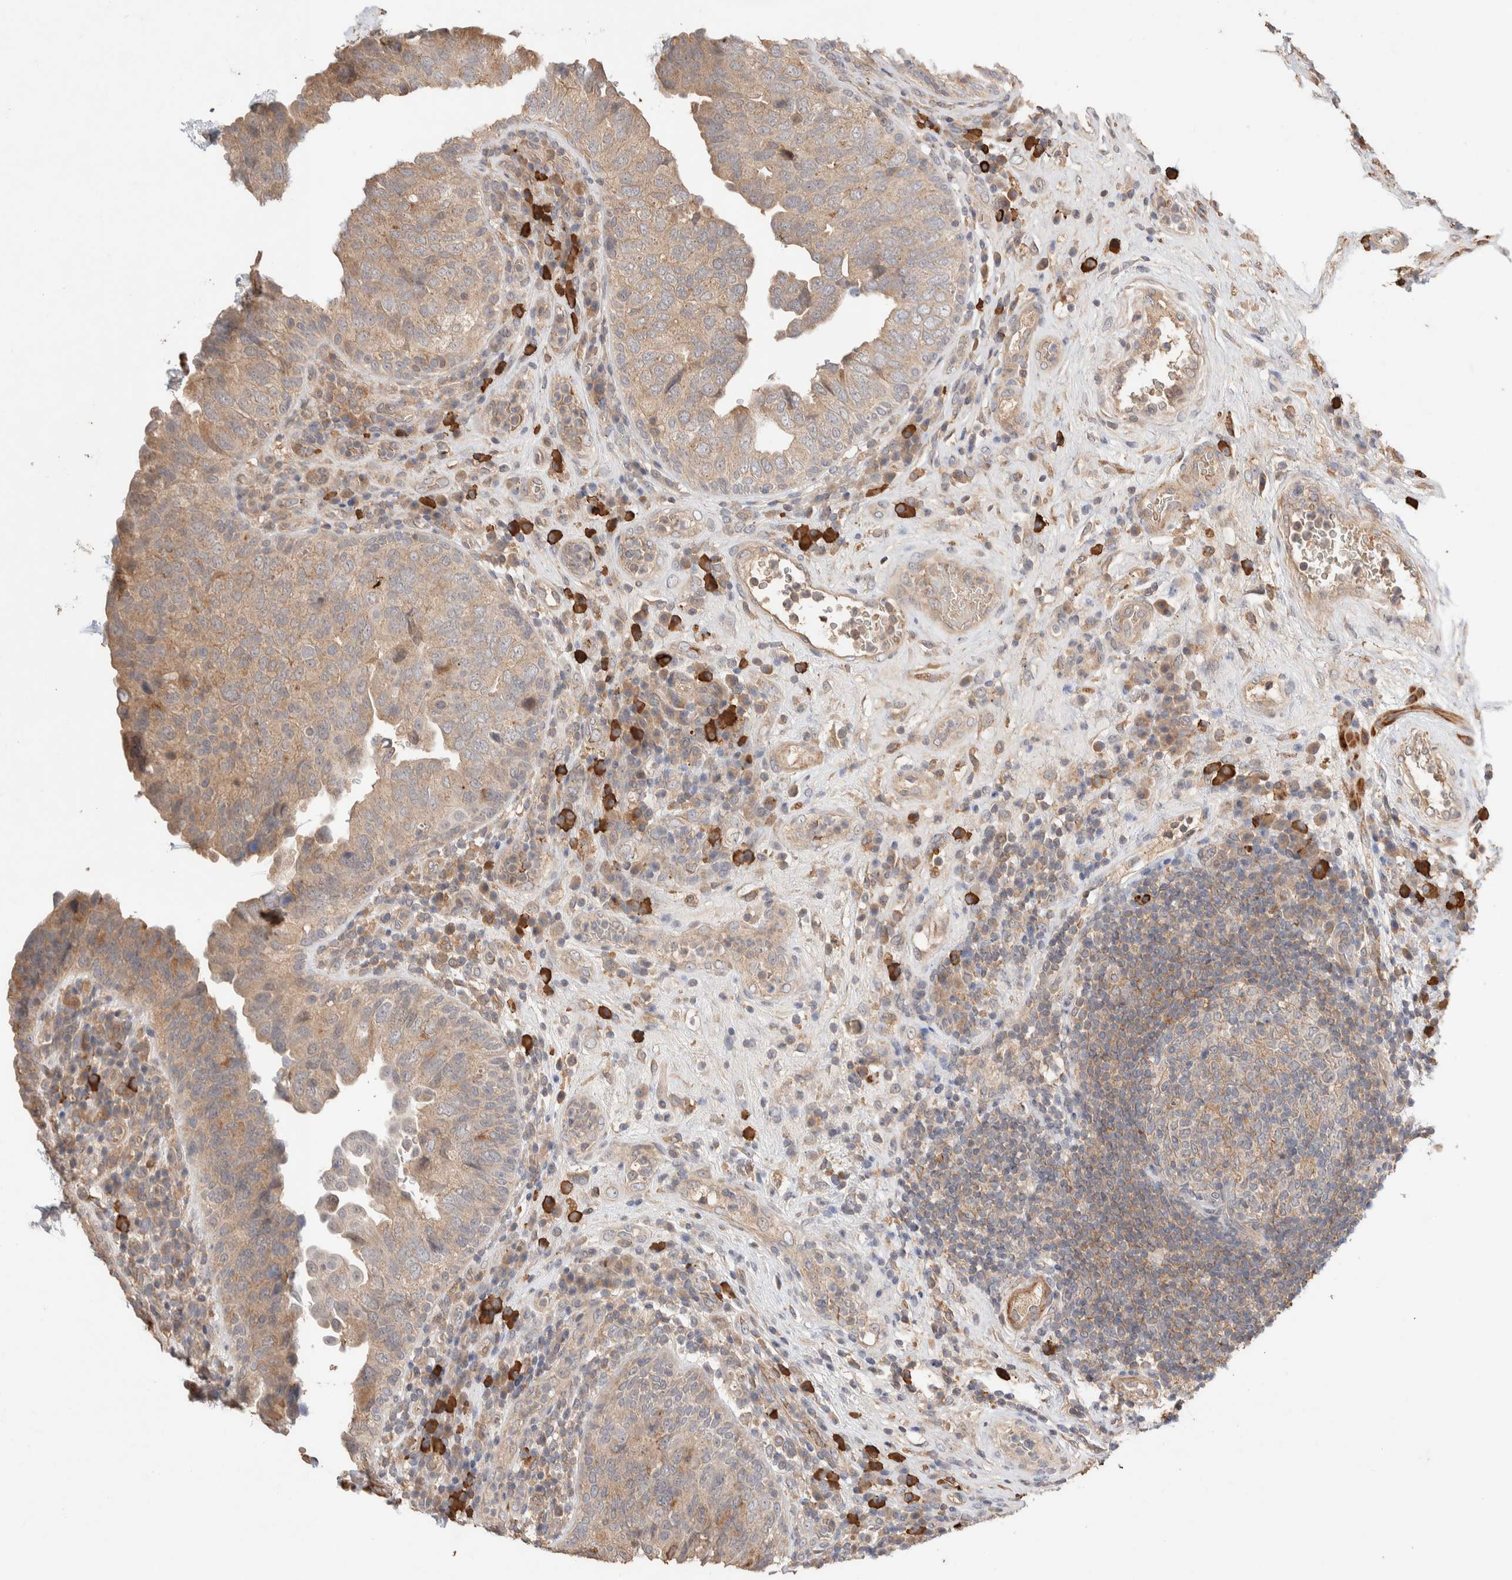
{"staining": {"intensity": "weak", "quantity": ">75%", "location": "cytoplasmic/membranous"}, "tissue": "urothelial cancer", "cell_type": "Tumor cells", "image_type": "cancer", "snomed": [{"axis": "morphology", "description": "Urothelial carcinoma, High grade"}, {"axis": "topography", "description": "Urinary bladder"}], "caption": "A low amount of weak cytoplasmic/membranous expression is present in about >75% of tumor cells in high-grade urothelial carcinoma tissue. (Stains: DAB in brown, nuclei in blue, Microscopy: brightfield microscopy at high magnification).", "gene": "WDR91", "patient": {"sex": "female", "age": 82}}